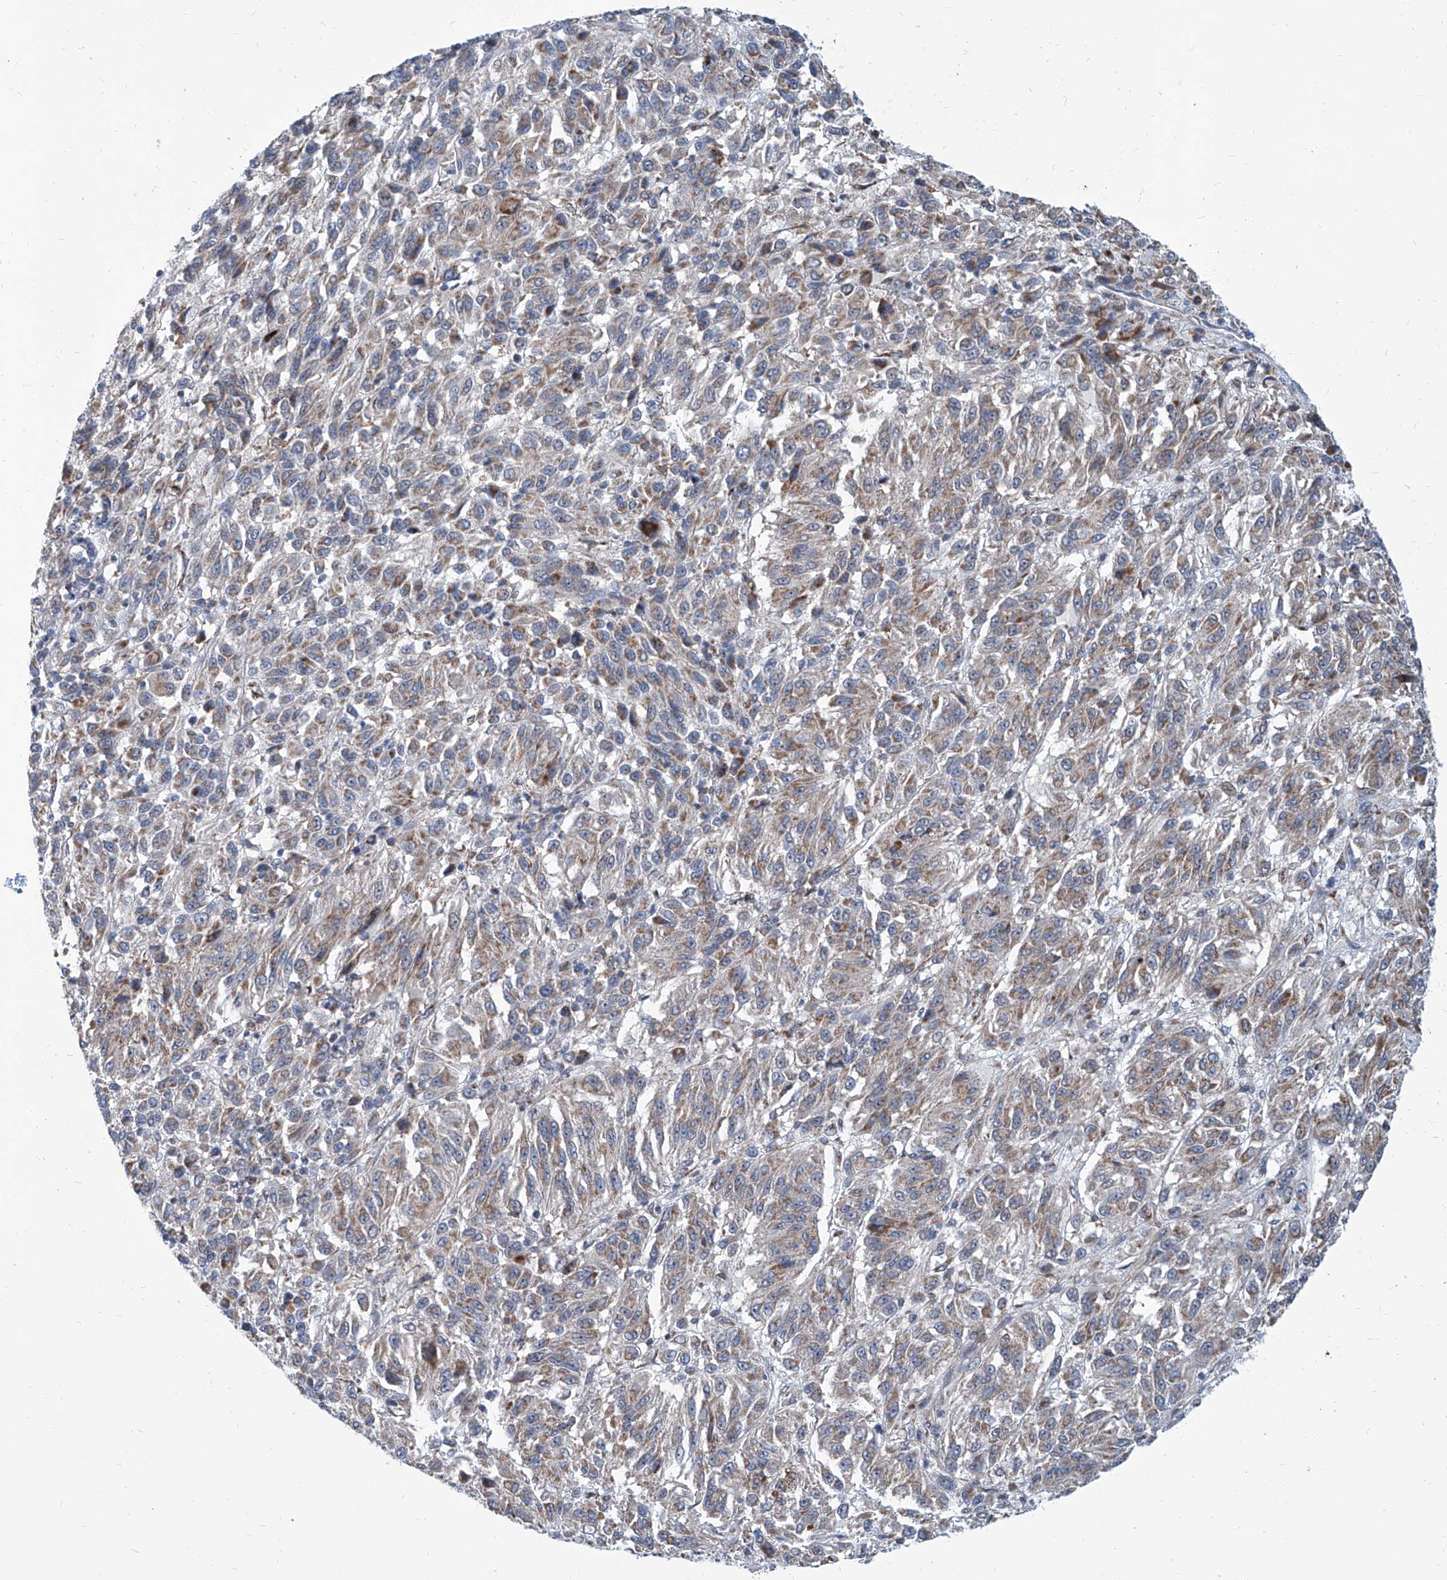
{"staining": {"intensity": "moderate", "quantity": "25%-75%", "location": "cytoplasmic/membranous"}, "tissue": "melanoma", "cell_type": "Tumor cells", "image_type": "cancer", "snomed": [{"axis": "morphology", "description": "Malignant melanoma, Metastatic site"}, {"axis": "topography", "description": "Lung"}], "caption": "Immunohistochemistry staining of melanoma, which displays medium levels of moderate cytoplasmic/membranous expression in about 25%-75% of tumor cells indicating moderate cytoplasmic/membranous protein positivity. The staining was performed using DAB (brown) for protein detection and nuclei were counterstained in hematoxylin (blue).", "gene": "USP48", "patient": {"sex": "male", "age": 64}}